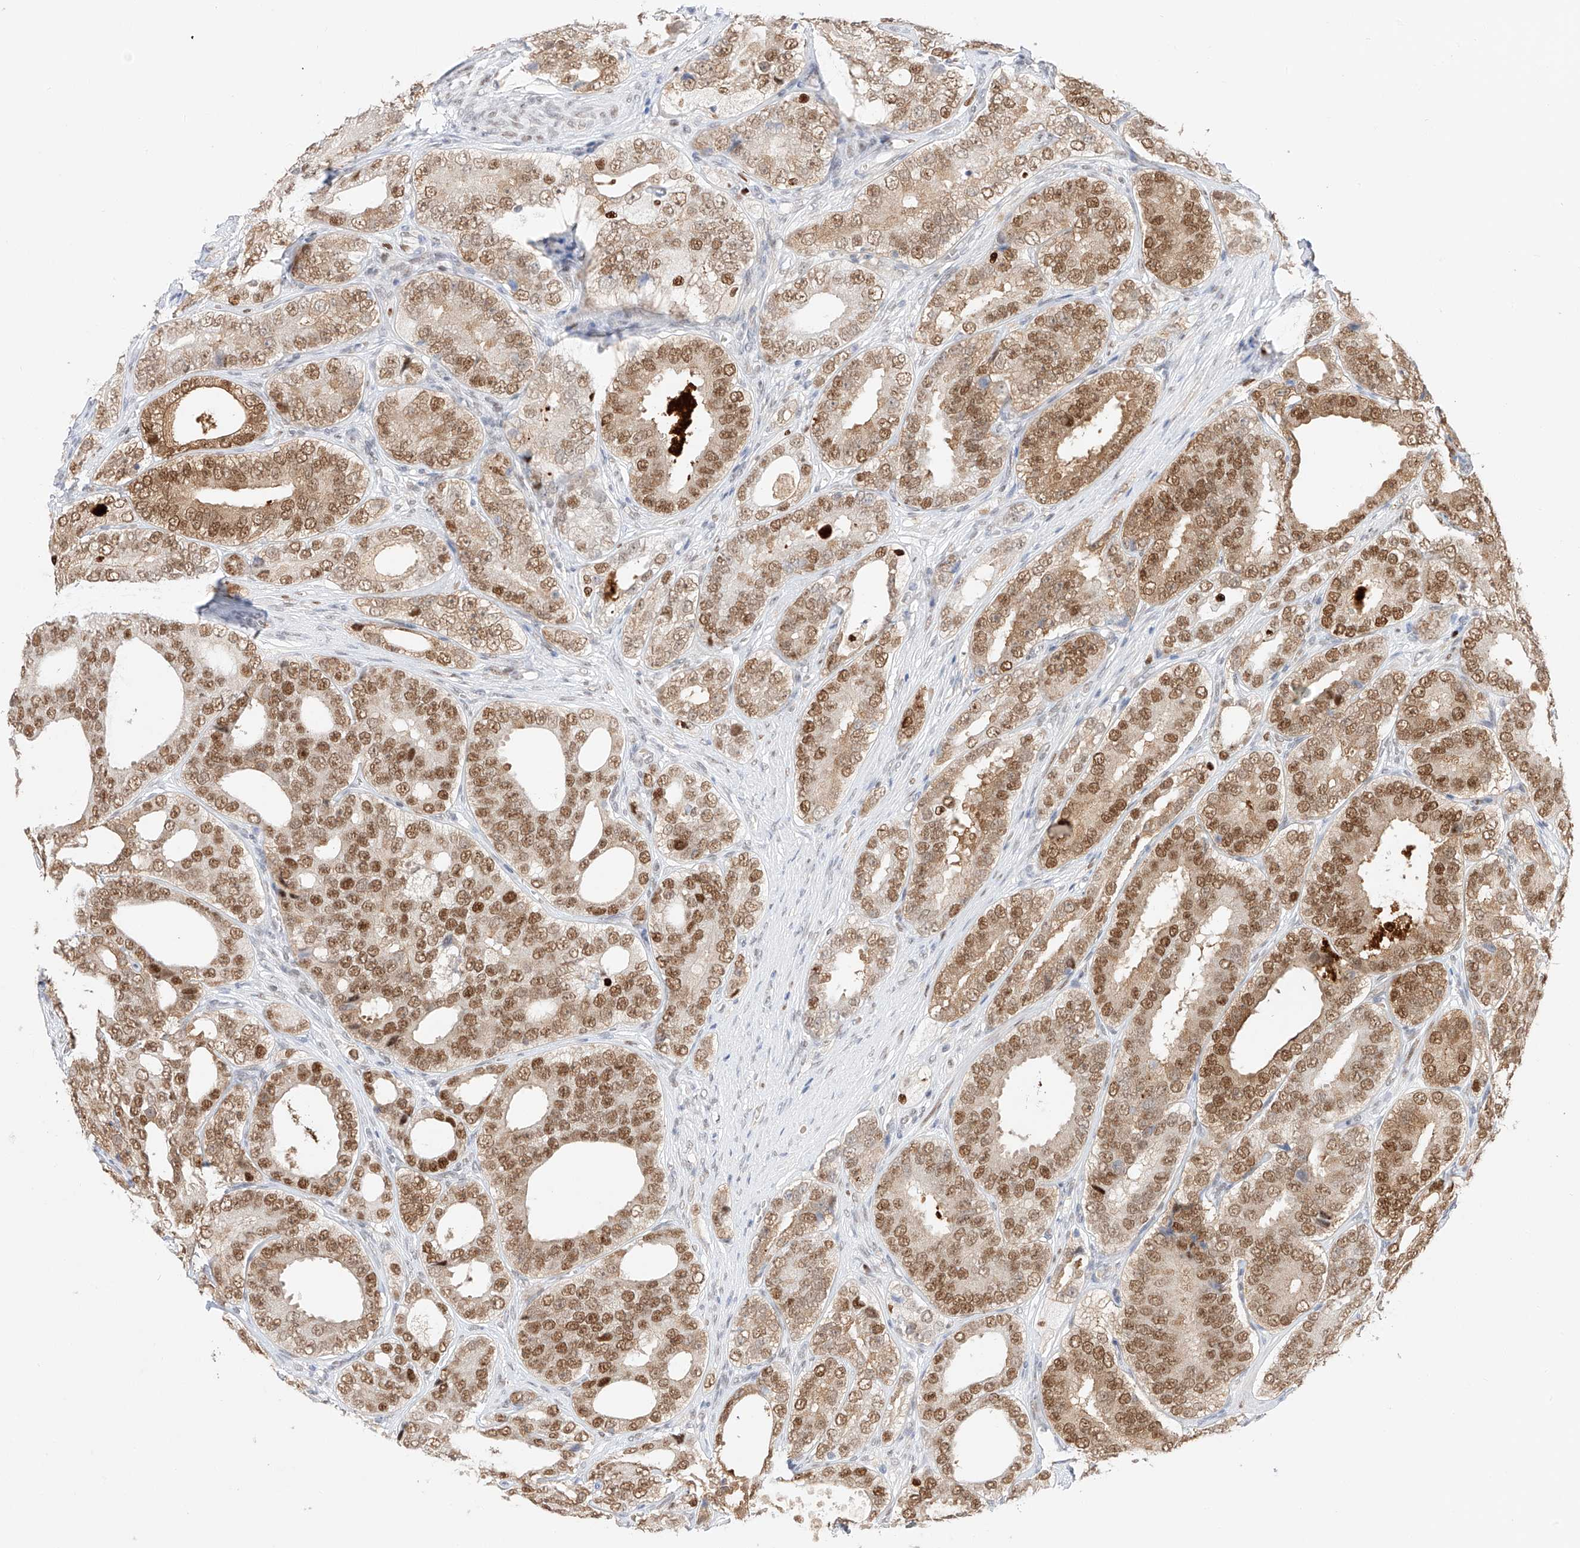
{"staining": {"intensity": "moderate", "quantity": ">75%", "location": "cytoplasmic/membranous,nuclear"}, "tissue": "prostate cancer", "cell_type": "Tumor cells", "image_type": "cancer", "snomed": [{"axis": "morphology", "description": "Adenocarcinoma, High grade"}, {"axis": "topography", "description": "Prostate"}], "caption": "Protein expression analysis of human high-grade adenocarcinoma (prostate) reveals moderate cytoplasmic/membranous and nuclear expression in approximately >75% of tumor cells.", "gene": "APIP", "patient": {"sex": "male", "age": 56}}